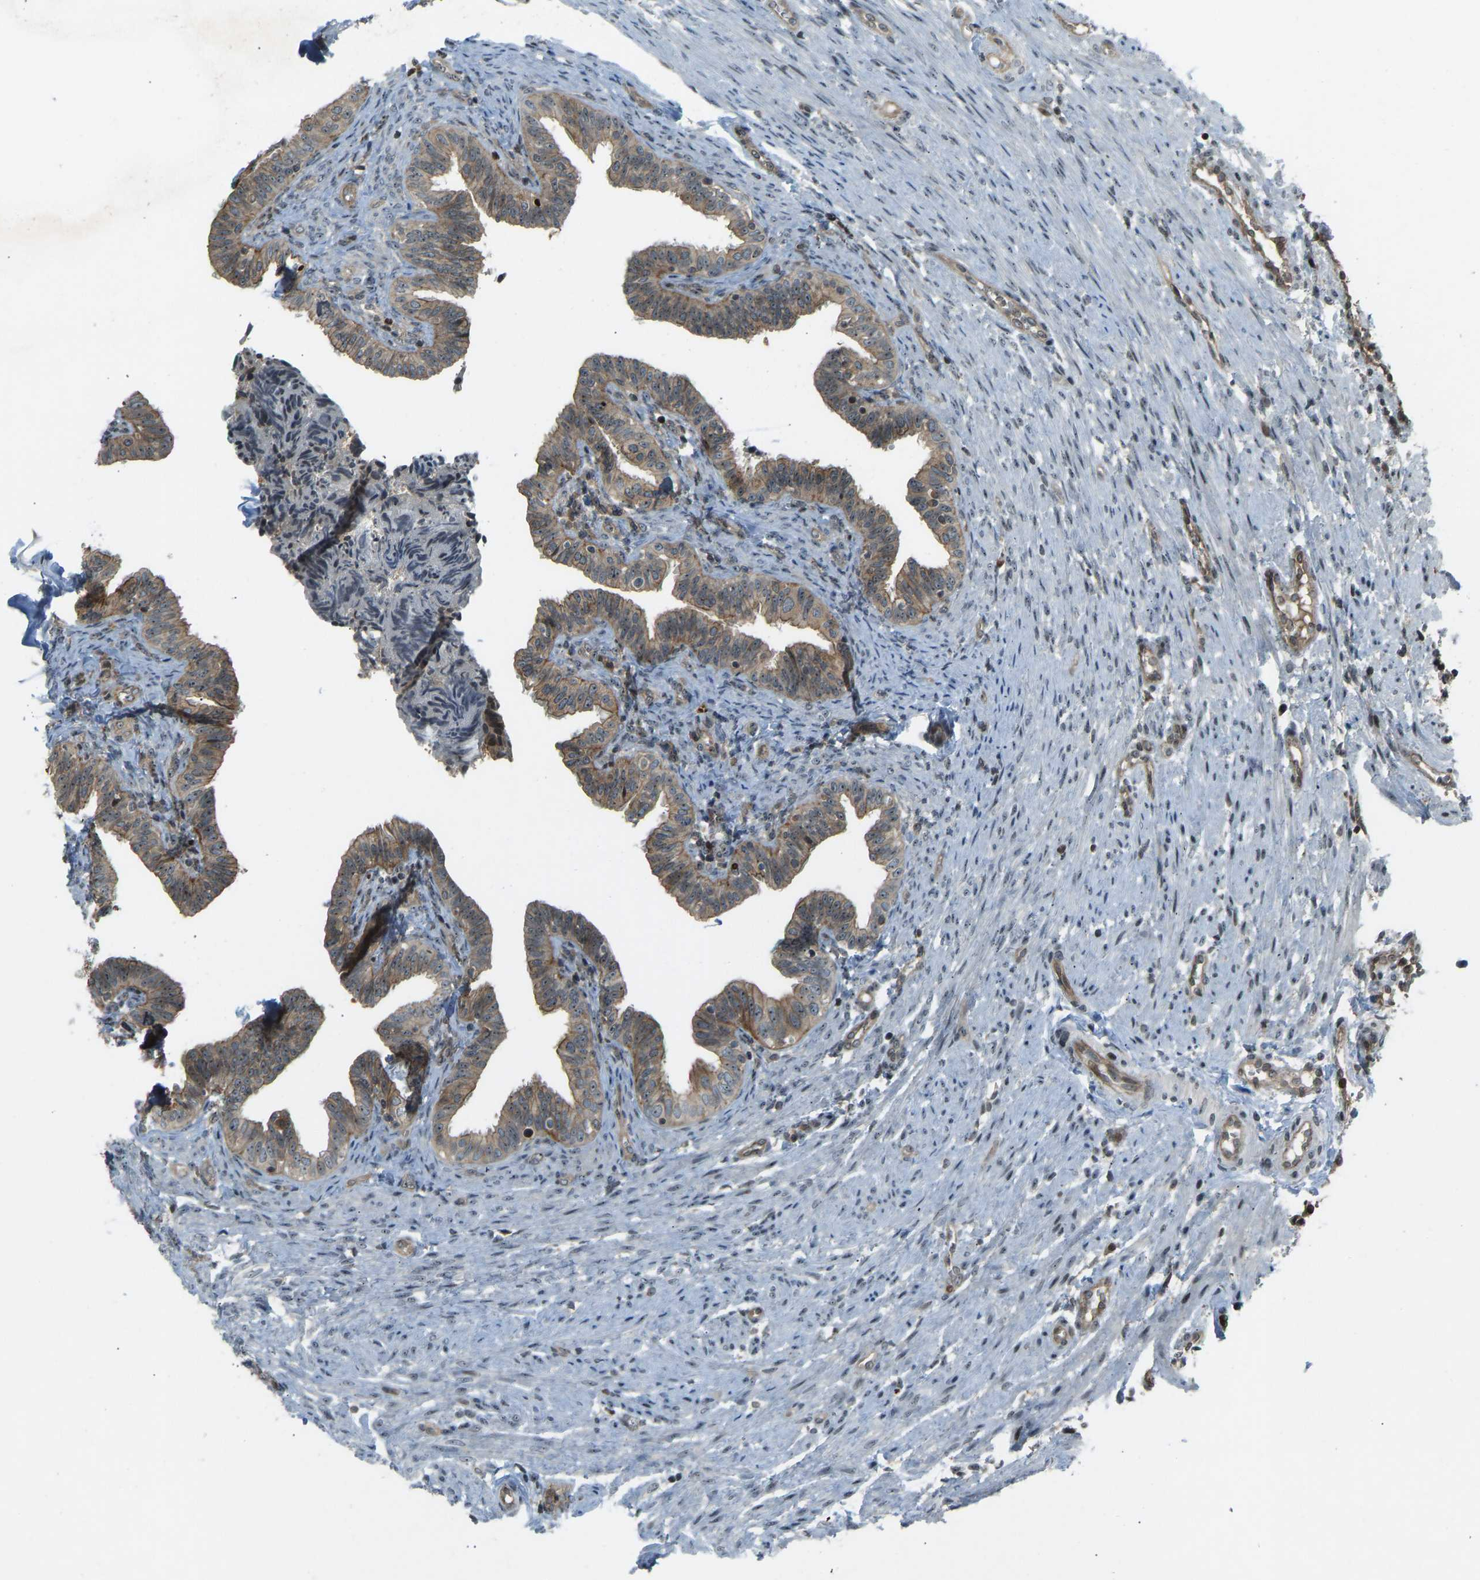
{"staining": {"intensity": "moderate", "quantity": ">75%", "location": "cytoplasmic/membranous"}, "tissue": "fallopian tube", "cell_type": "Glandular cells", "image_type": "normal", "snomed": [{"axis": "morphology", "description": "Normal tissue, NOS"}, {"axis": "topography", "description": "Fallopian tube"}, {"axis": "topography", "description": "Placenta"}], "caption": "Immunohistochemistry (IHC) of unremarkable fallopian tube exhibits medium levels of moderate cytoplasmic/membranous expression in about >75% of glandular cells.", "gene": "SVOPL", "patient": {"sex": "female", "age": 34}}